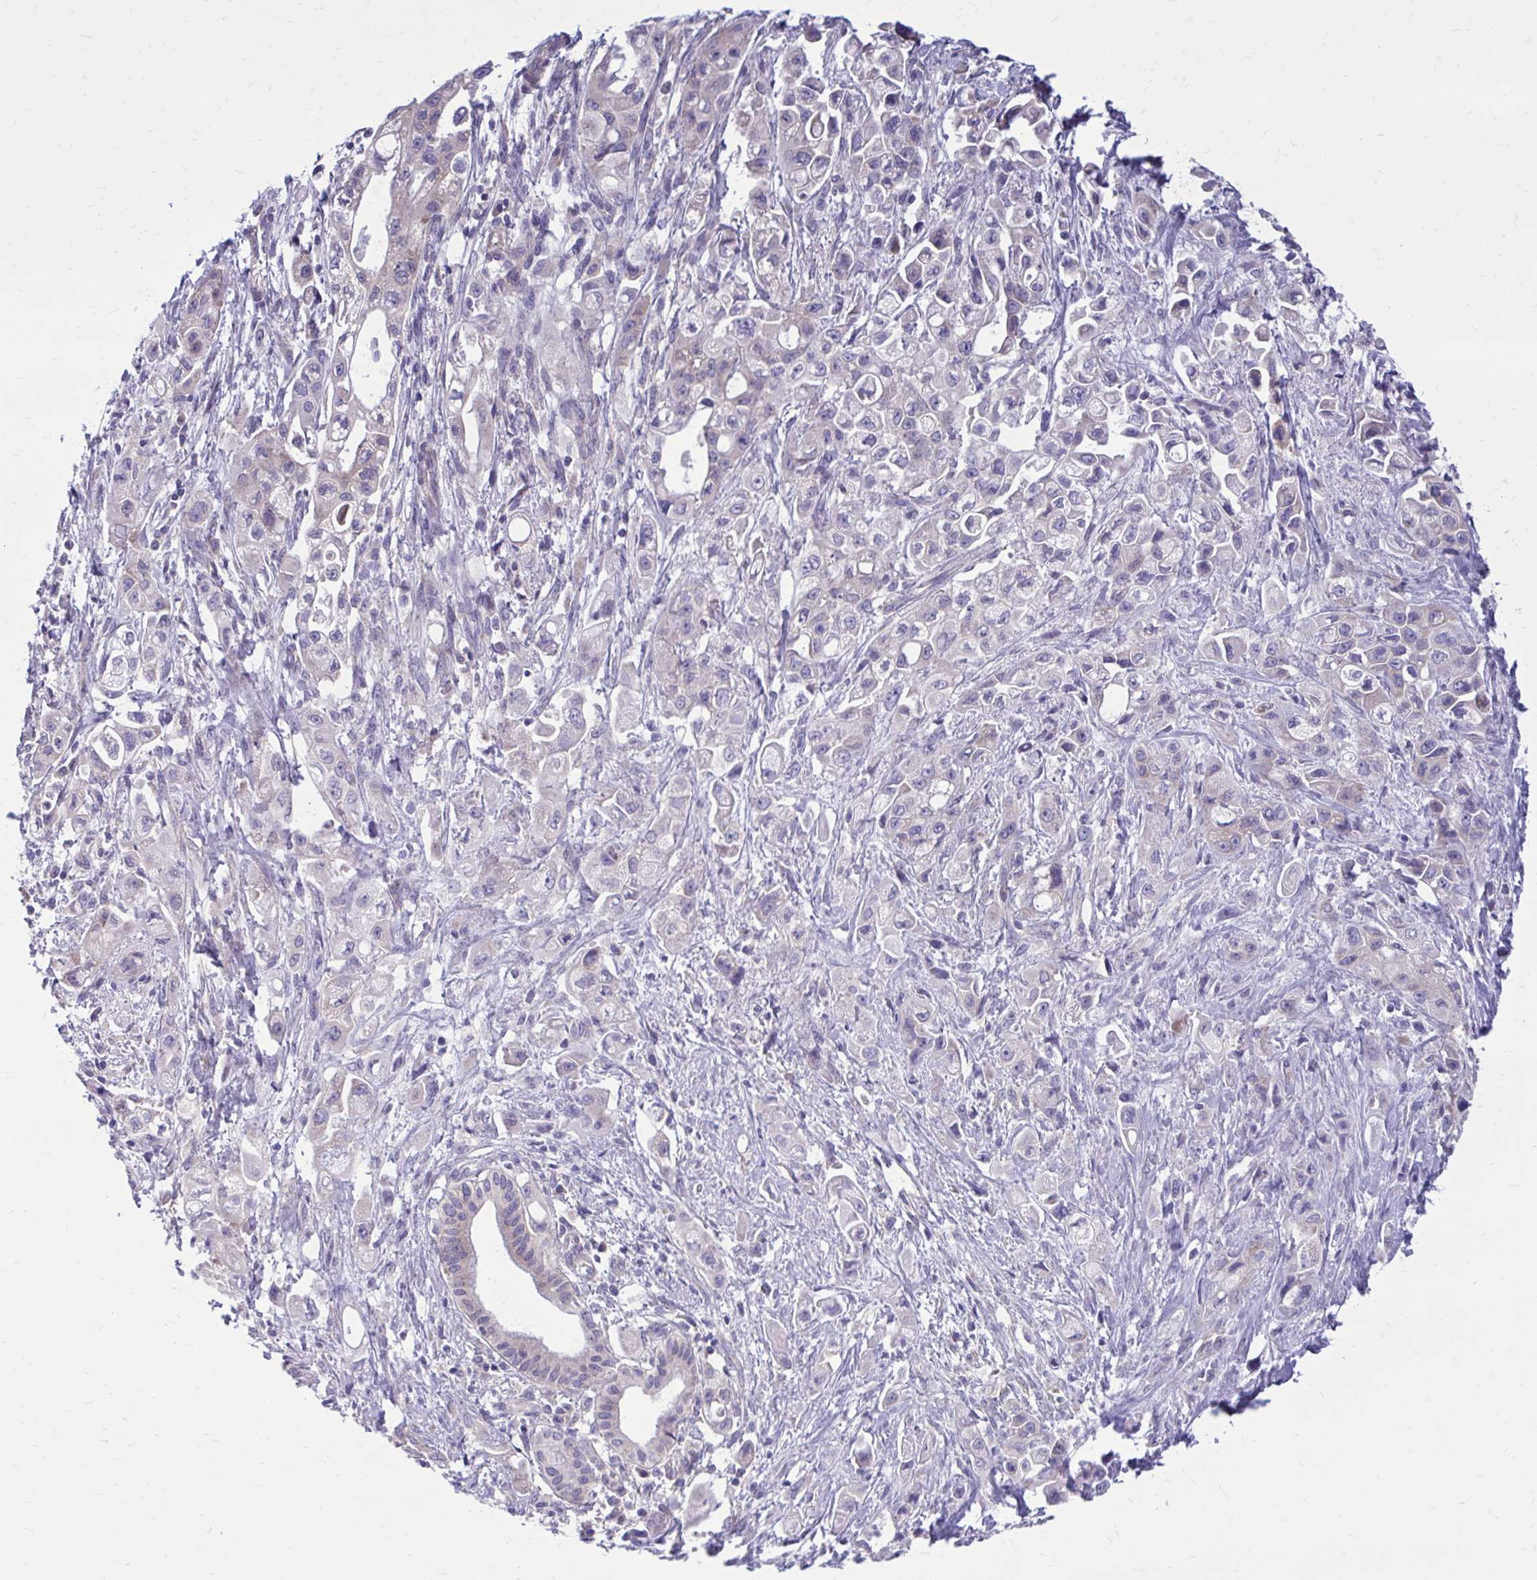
{"staining": {"intensity": "negative", "quantity": "none", "location": "none"}, "tissue": "pancreatic cancer", "cell_type": "Tumor cells", "image_type": "cancer", "snomed": [{"axis": "morphology", "description": "Adenocarcinoma, NOS"}, {"axis": "topography", "description": "Pancreas"}], "caption": "Protein analysis of pancreatic adenocarcinoma exhibits no significant positivity in tumor cells.", "gene": "GIGYF2", "patient": {"sex": "female", "age": 66}}